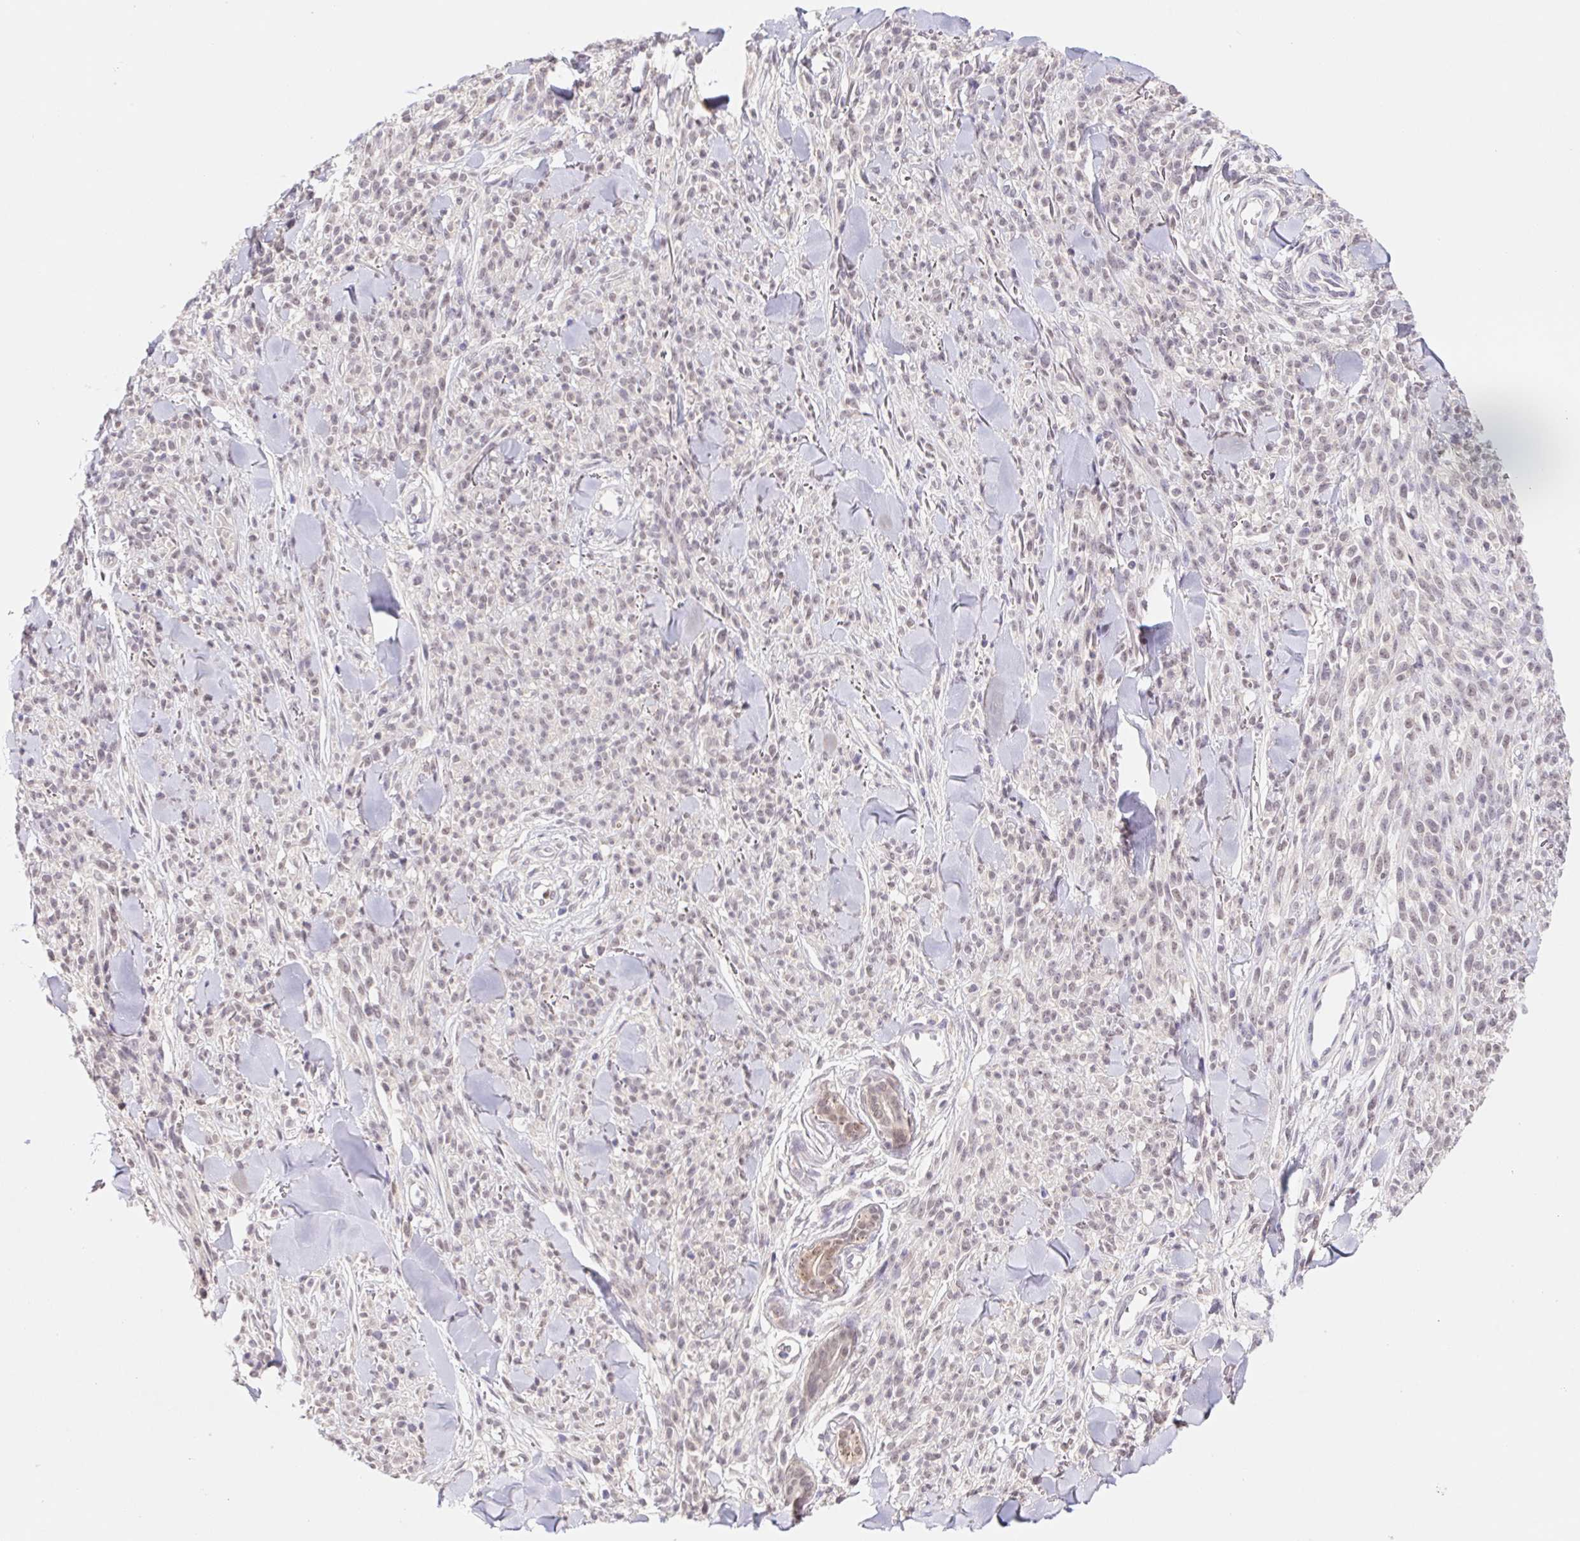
{"staining": {"intensity": "negative", "quantity": "none", "location": "none"}, "tissue": "melanoma", "cell_type": "Tumor cells", "image_type": "cancer", "snomed": [{"axis": "morphology", "description": "Malignant melanoma, NOS"}, {"axis": "topography", "description": "Skin"}, {"axis": "topography", "description": "Skin of trunk"}], "caption": "Melanoma stained for a protein using immunohistochemistry reveals no expression tumor cells.", "gene": "L3MBTL4", "patient": {"sex": "male", "age": 74}}